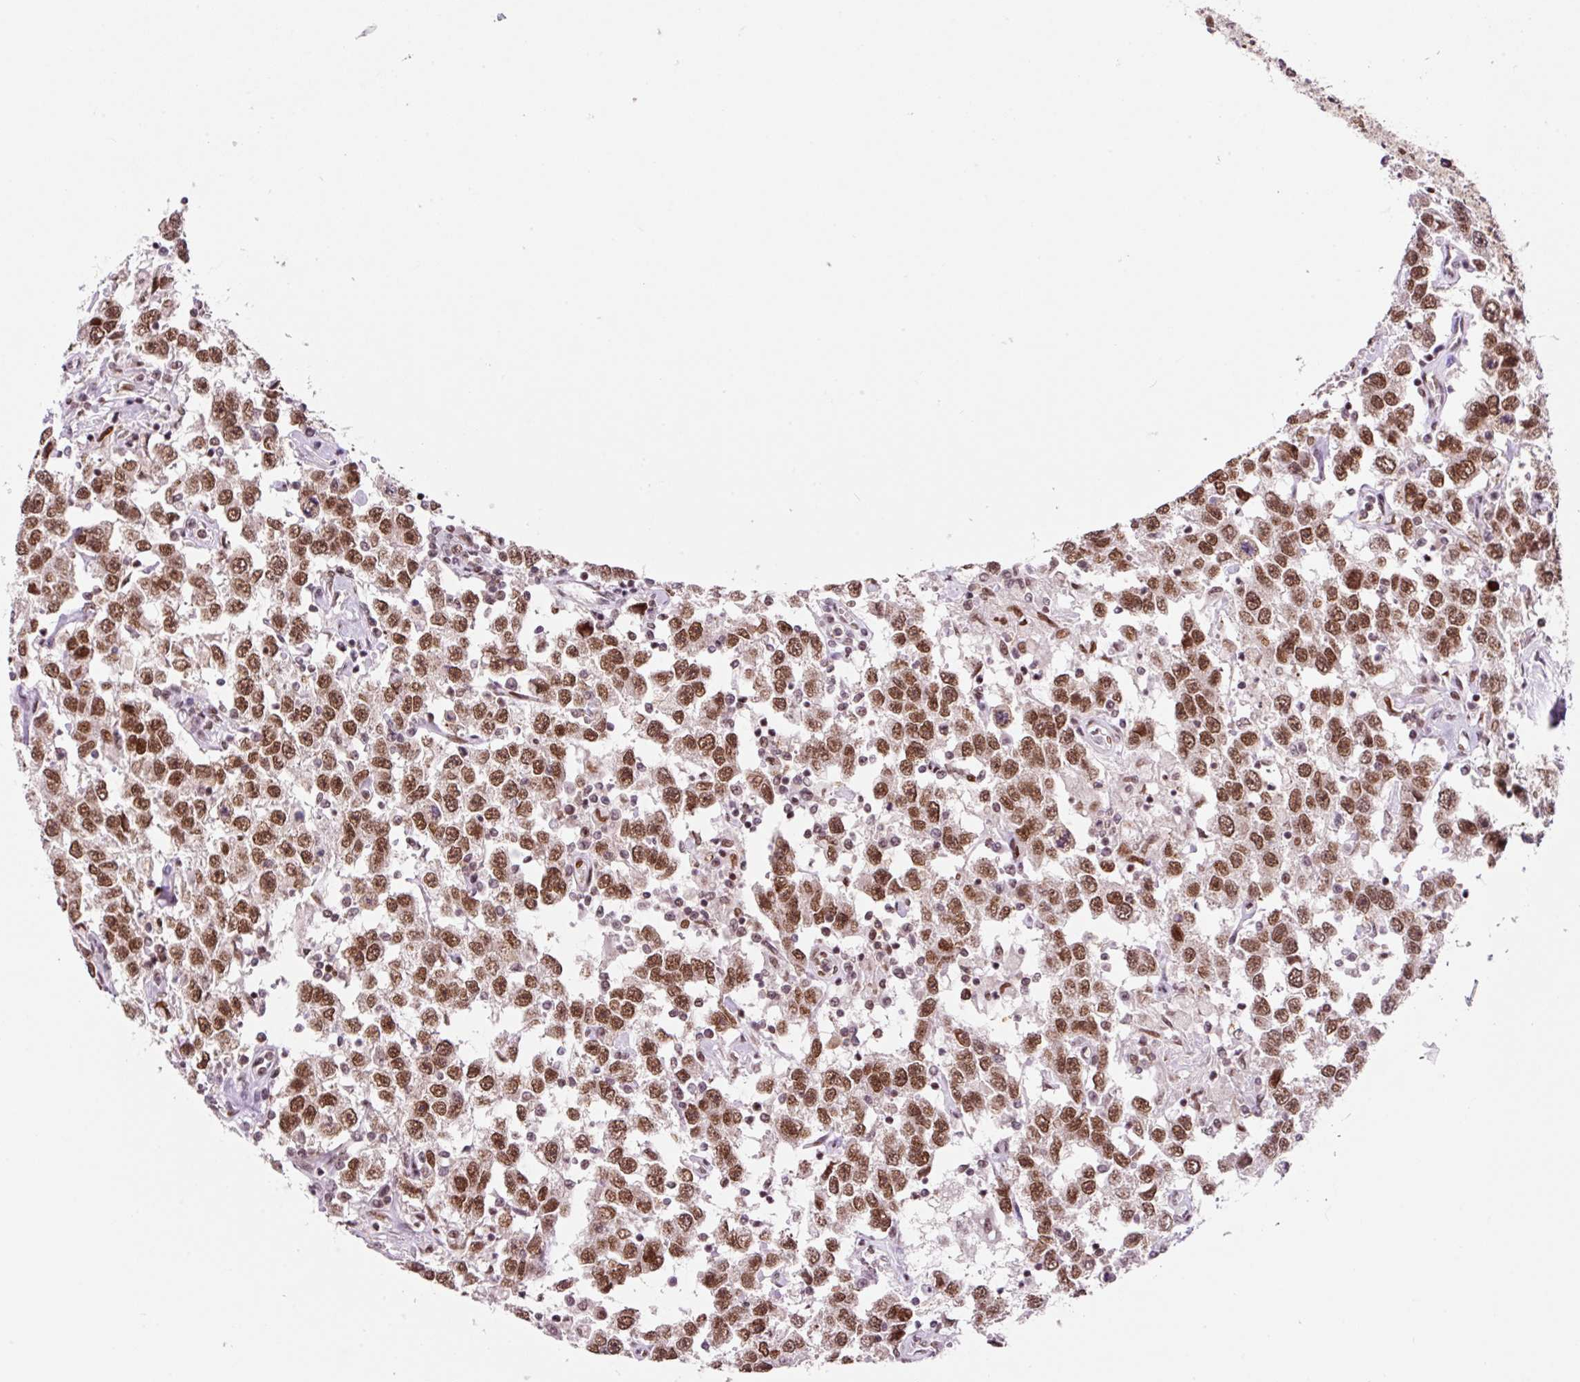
{"staining": {"intensity": "moderate", "quantity": ">75%", "location": "nuclear"}, "tissue": "testis cancer", "cell_type": "Tumor cells", "image_type": "cancer", "snomed": [{"axis": "morphology", "description": "Seminoma, NOS"}, {"axis": "topography", "description": "Testis"}], "caption": "Moderate nuclear expression for a protein is present in about >75% of tumor cells of testis seminoma using IHC.", "gene": "CCNL2", "patient": {"sex": "male", "age": 41}}